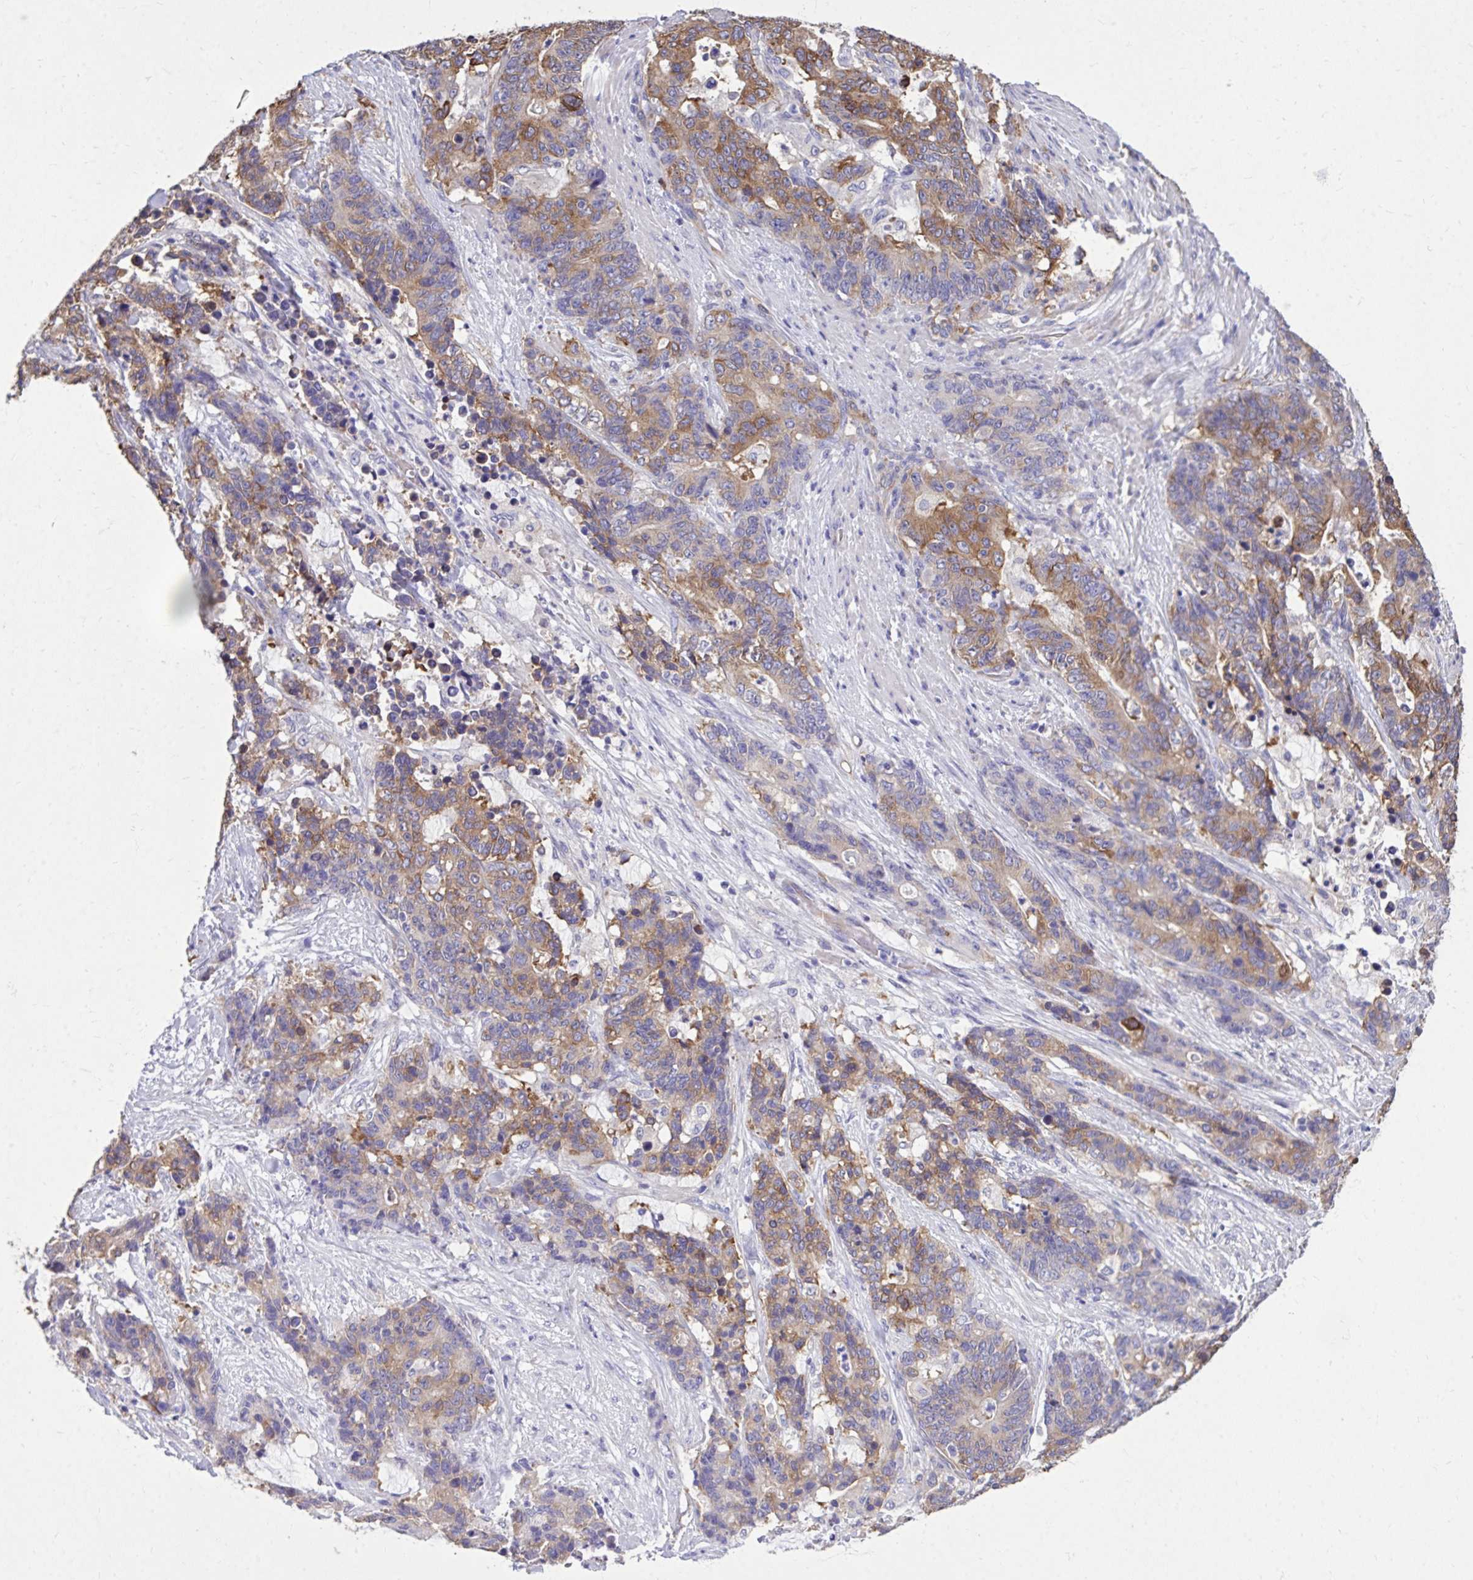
{"staining": {"intensity": "moderate", "quantity": ">75%", "location": "cytoplasmic/membranous"}, "tissue": "stomach cancer", "cell_type": "Tumor cells", "image_type": "cancer", "snomed": [{"axis": "morphology", "description": "Normal tissue, NOS"}, {"axis": "morphology", "description": "Adenocarcinoma, NOS"}, {"axis": "topography", "description": "Stomach"}], "caption": "This is an image of immunohistochemistry staining of adenocarcinoma (stomach), which shows moderate expression in the cytoplasmic/membranous of tumor cells.", "gene": "EPB41L1", "patient": {"sex": "female", "age": 64}}